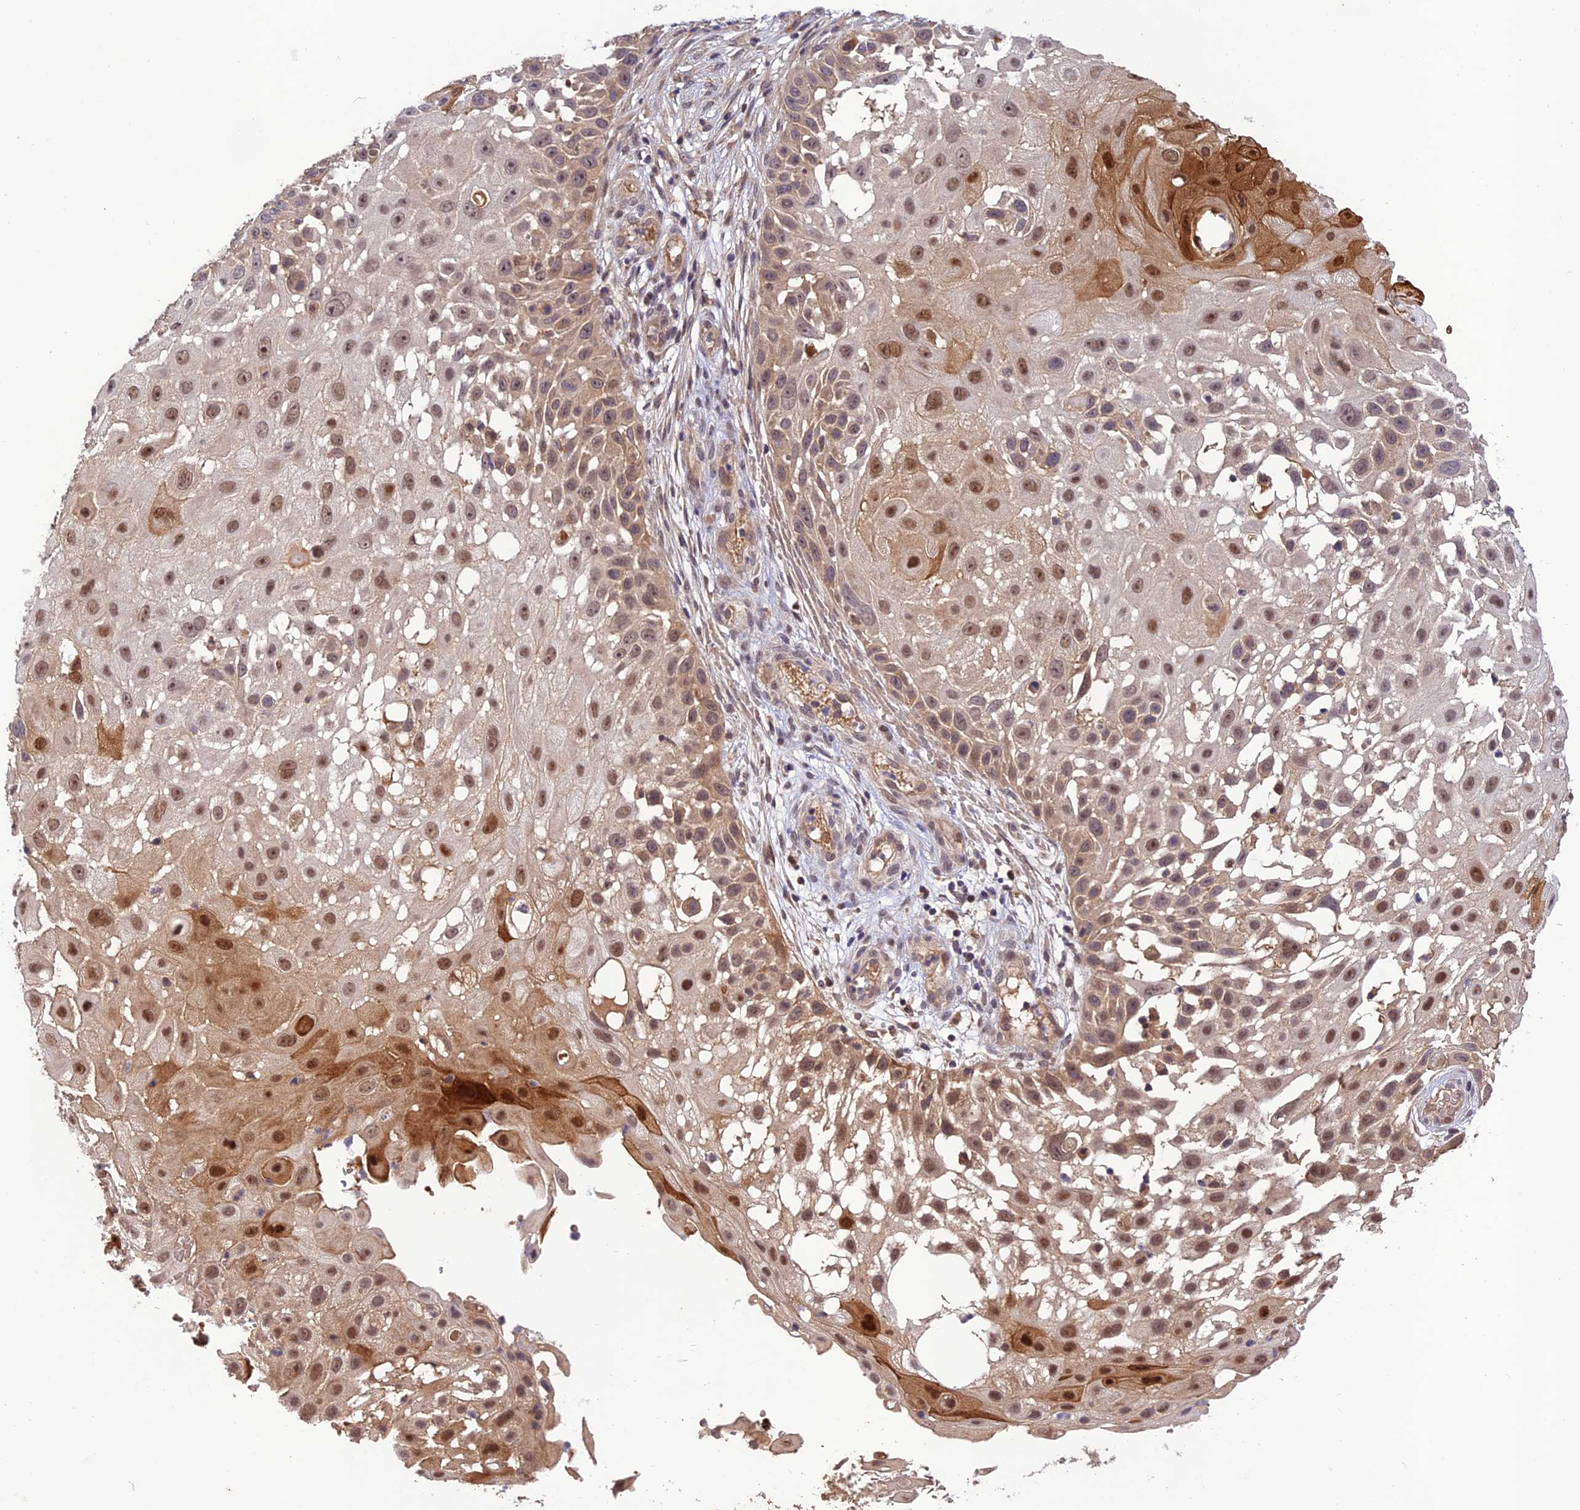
{"staining": {"intensity": "moderate", "quantity": ">75%", "location": "nuclear"}, "tissue": "skin cancer", "cell_type": "Tumor cells", "image_type": "cancer", "snomed": [{"axis": "morphology", "description": "Squamous cell carcinoma, NOS"}, {"axis": "topography", "description": "Skin"}], "caption": "IHC photomicrograph of human skin squamous cell carcinoma stained for a protein (brown), which reveals medium levels of moderate nuclear expression in about >75% of tumor cells.", "gene": "REV1", "patient": {"sex": "female", "age": 44}}